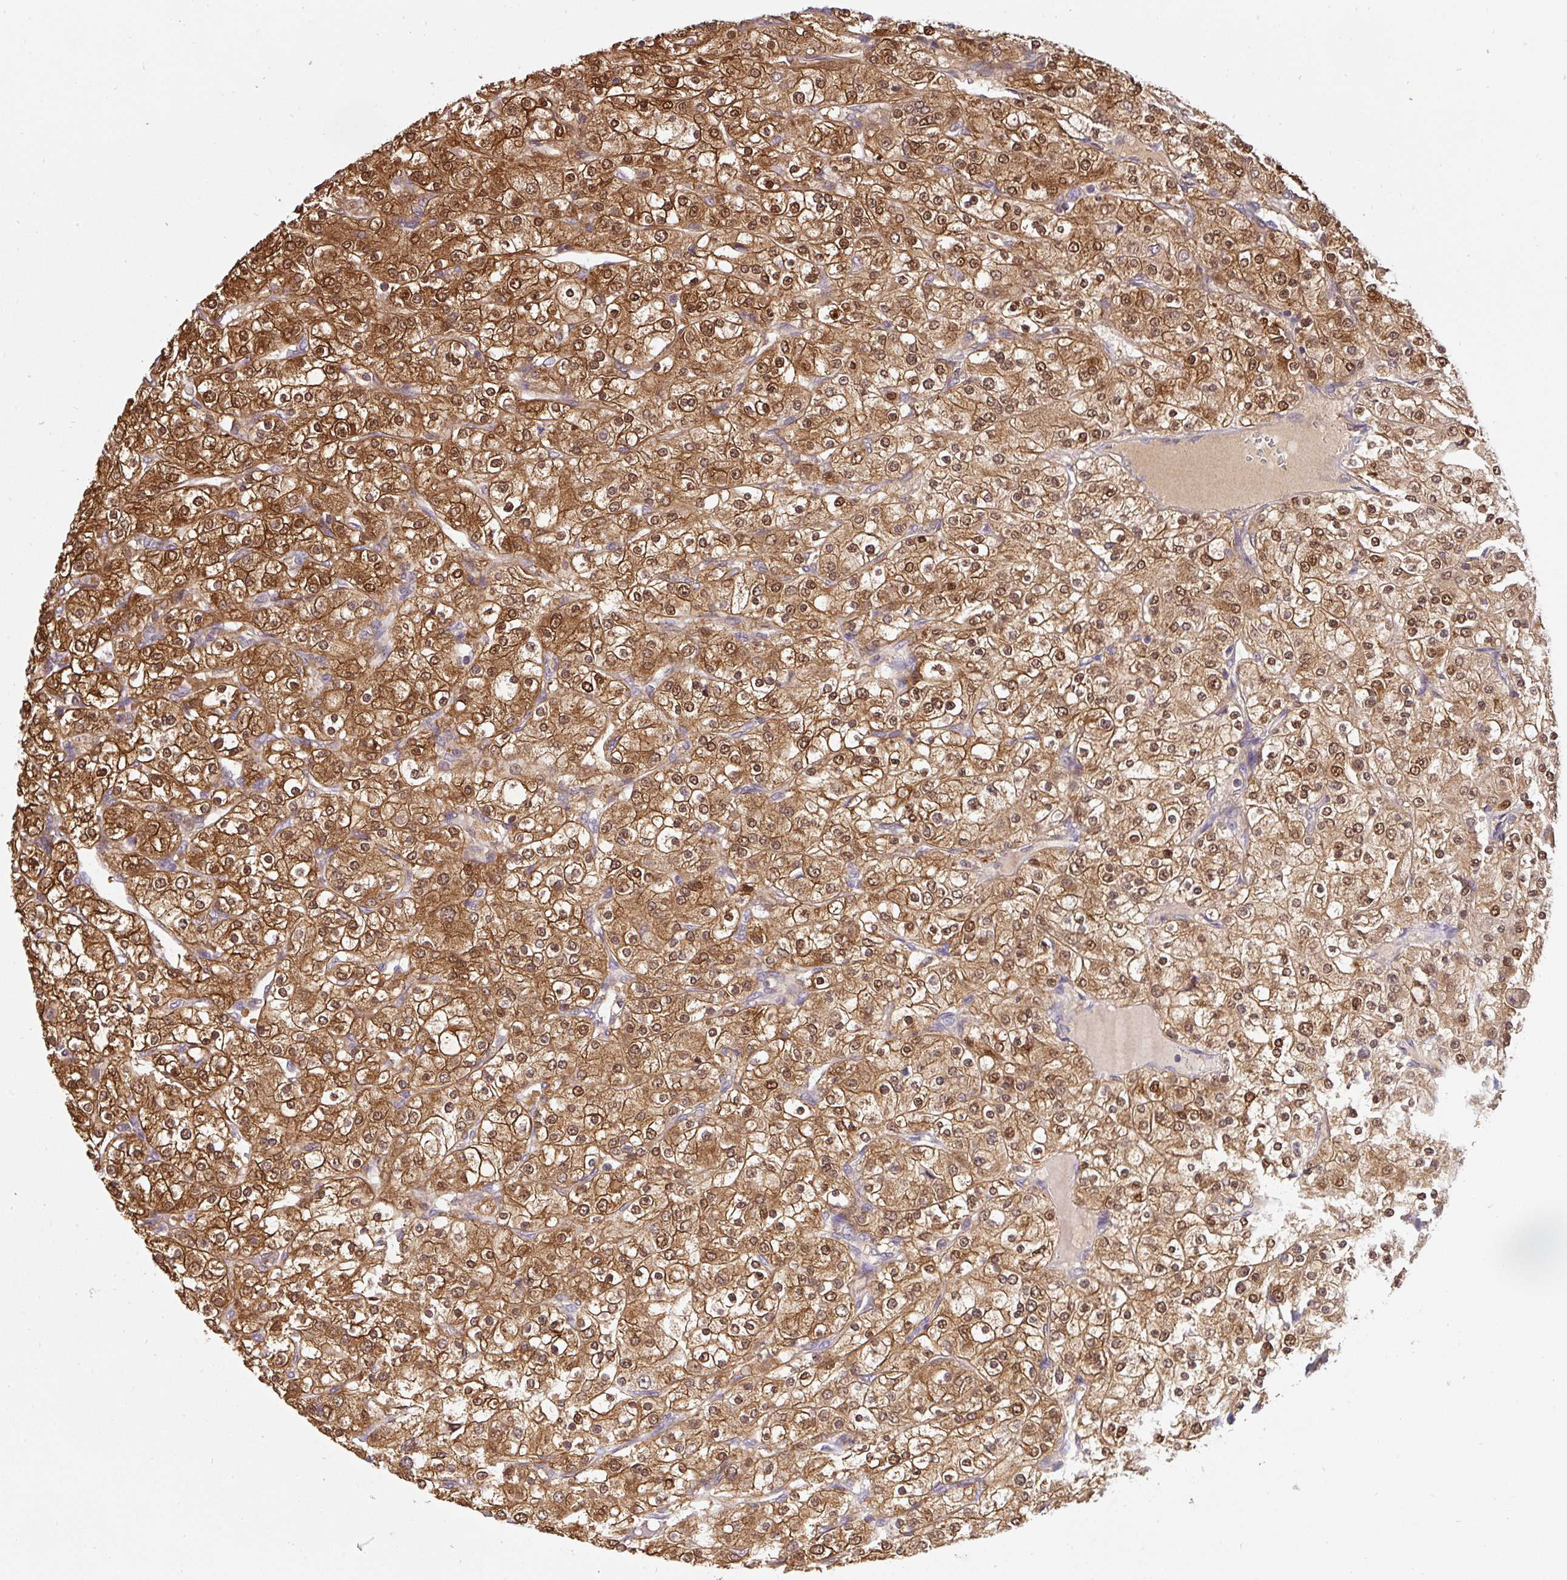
{"staining": {"intensity": "moderate", "quantity": ">75%", "location": "cytoplasmic/membranous,nuclear"}, "tissue": "renal cancer", "cell_type": "Tumor cells", "image_type": "cancer", "snomed": [{"axis": "morphology", "description": "Adenocarcinoma, NOS"}, {"axis": "topography", "description": "Kidney"}], "caption": "A brown stain labels moderate cytoplasmic/membranous and nuclear expression of a protein in human adenocarcinoma (renal) tumor cells.", "gene": "ST13", "patient": {"sex": "male", "age": 80}}